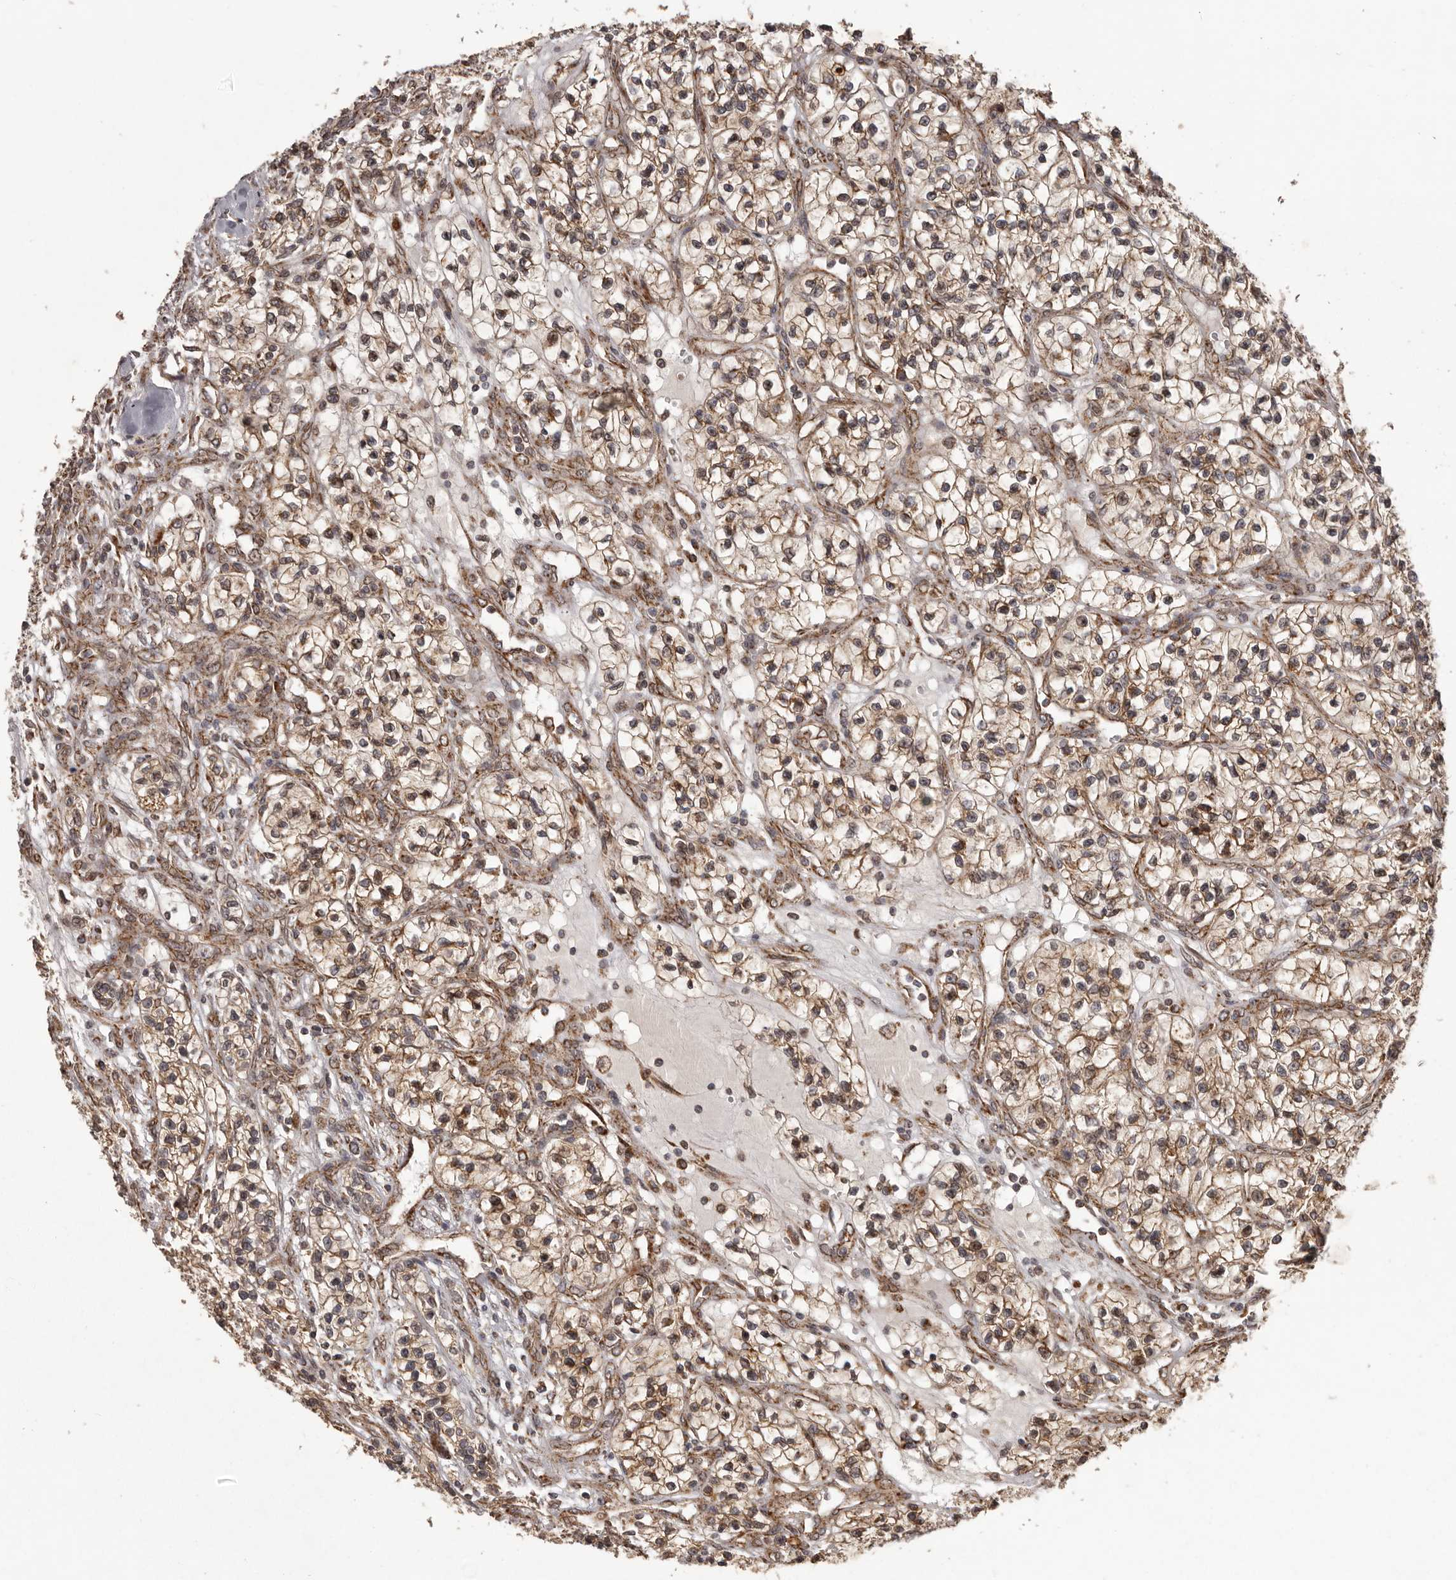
{"staining": {"intensity": "moderate", "quantity": ">75%", "location": "cytoplasmic/membranous"}, "tissue": "renal cancer", "cell_type": "Tumor cells", "image_type": "cancer", "snomed": [{"axis": "morphology", "description": "Adenocarcinoma, NOS"}, {"axis": "topography", "description": "Kidney"}], "caption": "Human renal adenocarcinoma stained with a protein marker shows moderate staining in tumor cells.", "gene": "CHRM2", "patient": {"sex": "female", "age": 57}}